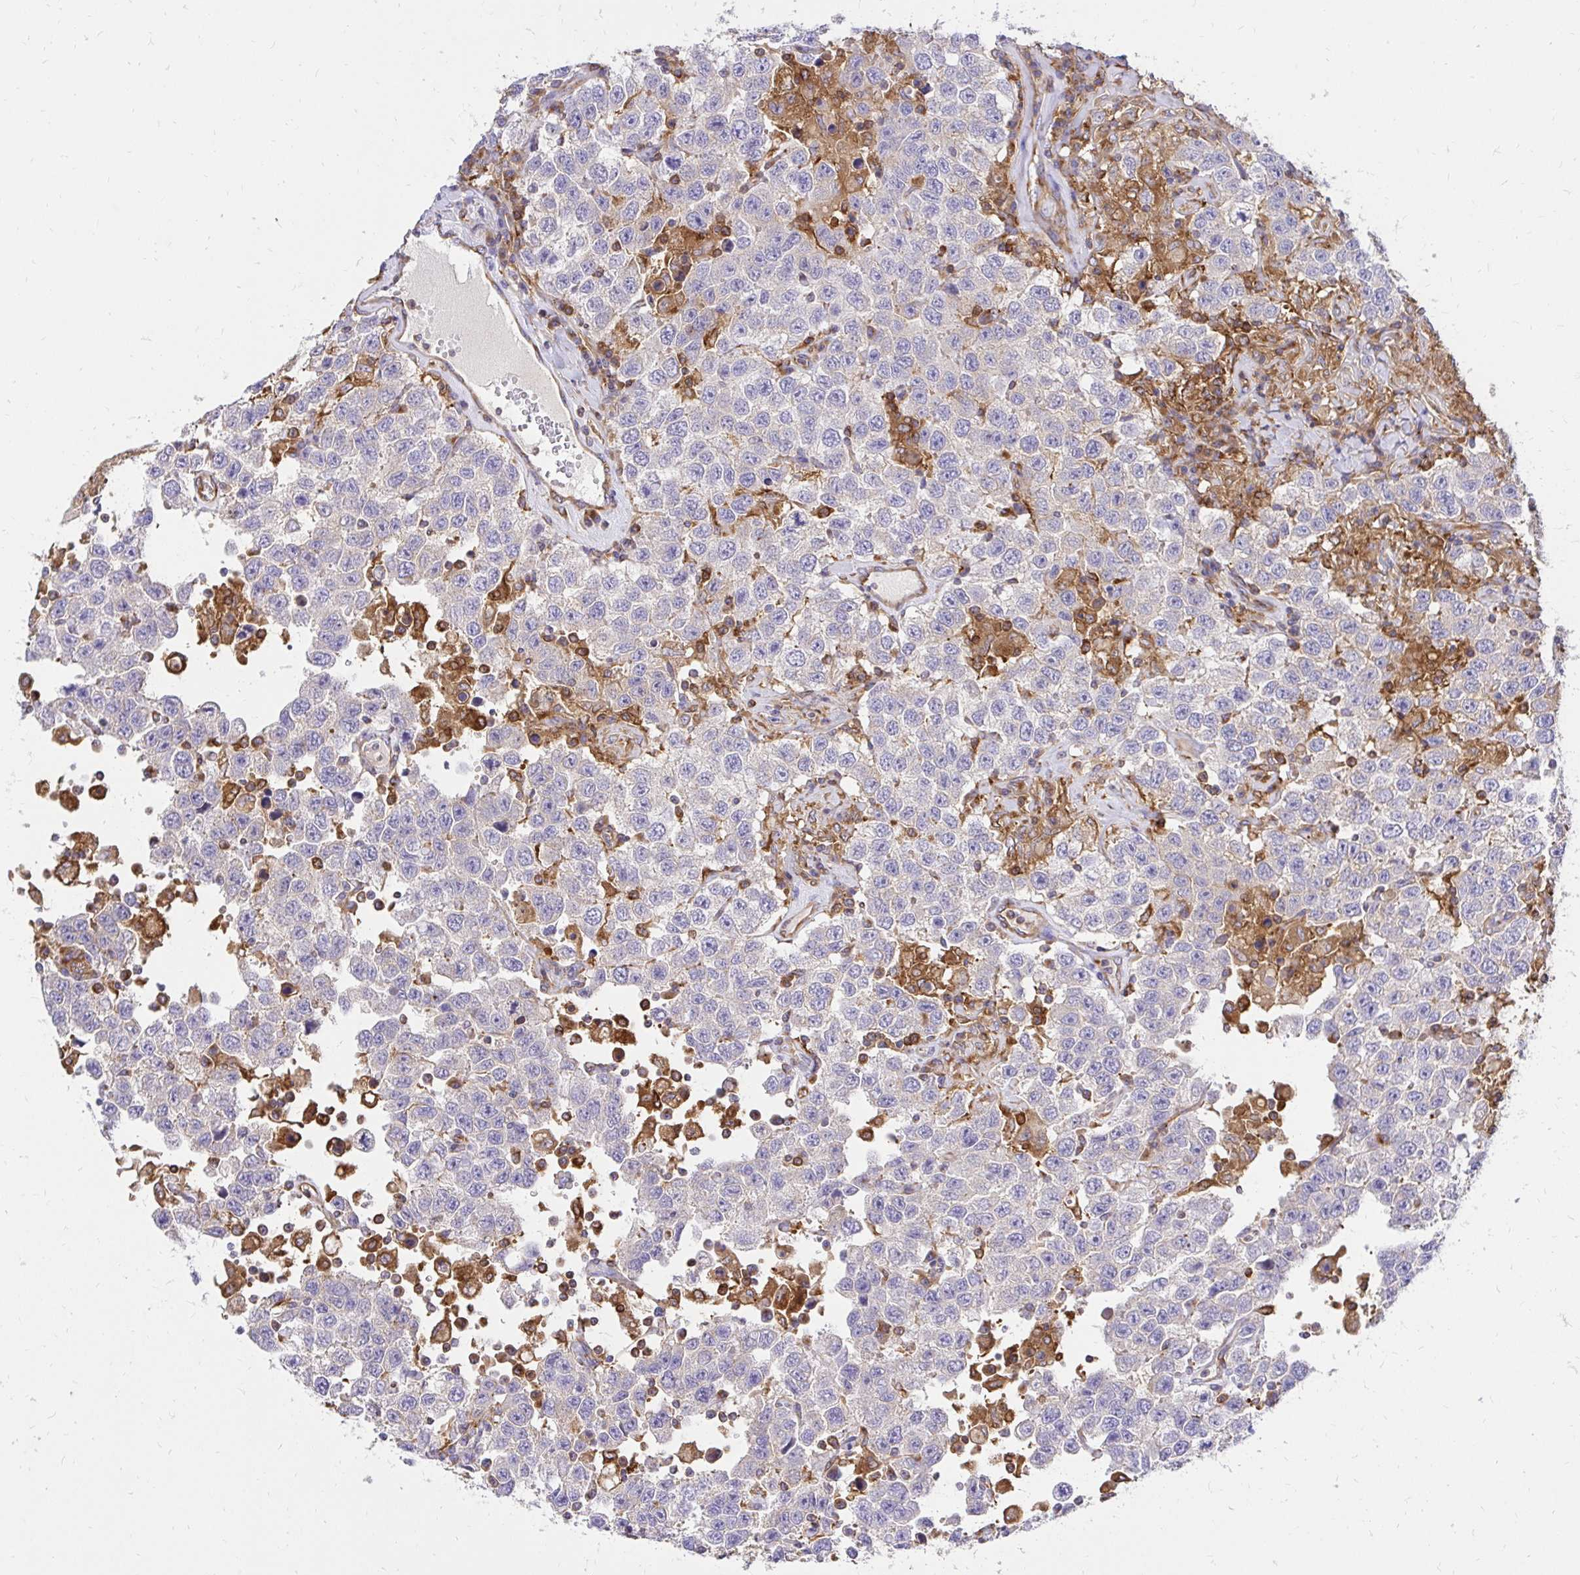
{"staining": {"intensity": "negative", "quantity": "none", "location": "none"}, "tissue": "testis cancer", "cell_type": "Tumor cells", "image_type": "cancer", "snomed": [{"axis": "morphology", "description": "Seminoma, NOS"}, {"axis": "topography", "description": "Testis"}], "caption": "Micrograph shows no protein expression in tumor cells of testis cancer (seminoma) tissue.", "gene": "ABCB10", "patient": {"sex": "male", "age": 41}}